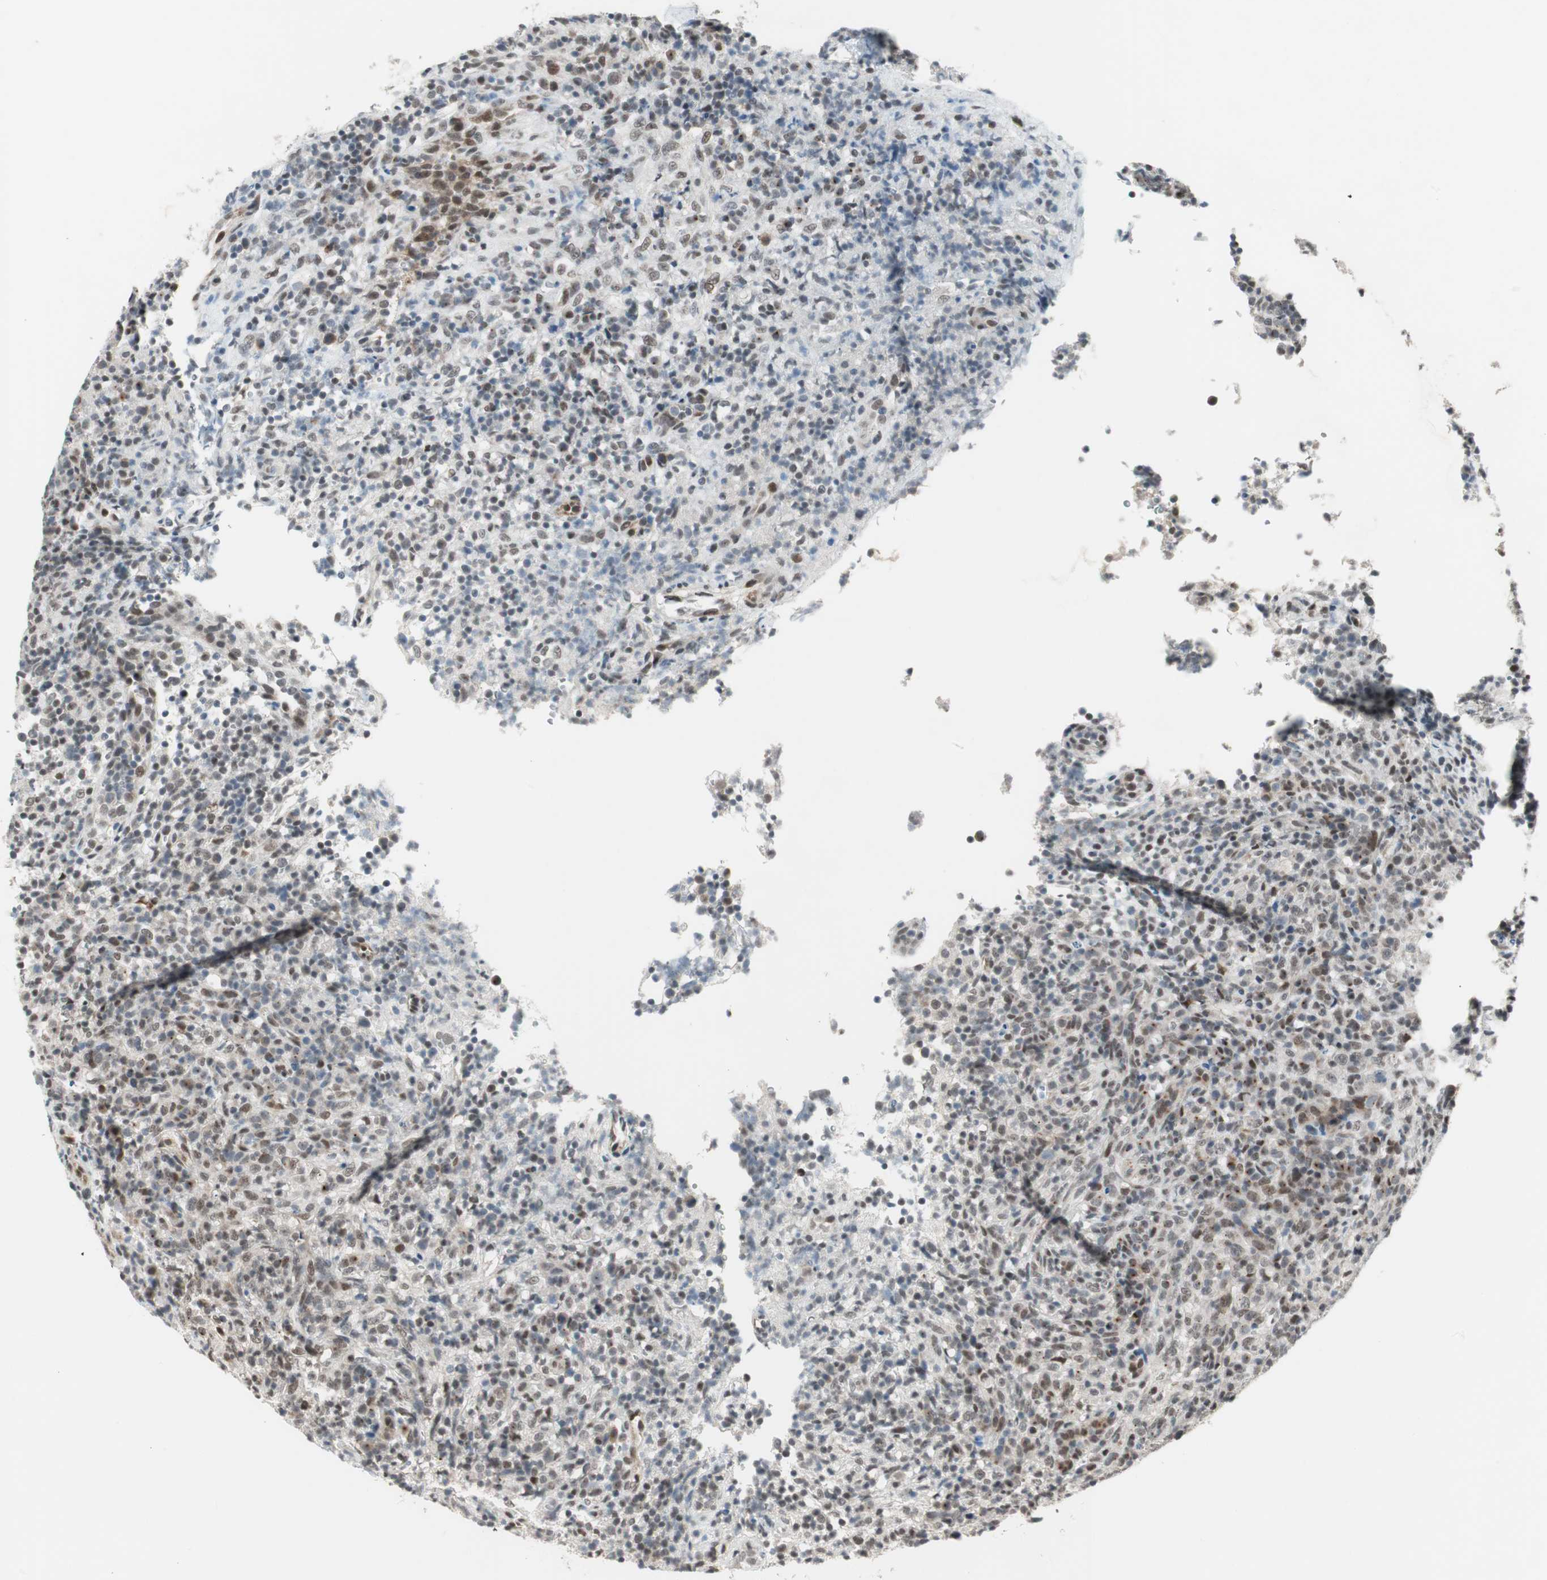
{"staining": {"intensity": "moderate", "quantity": ">75%", "location": "cytoplasmic/membranous,nuclear"}, "tissue": "lymphoma", "cell_type": "Tumor cells", "image_type": "cancer", "snomed": [{"axis": "morphology", "description": "Malignant lymphoma, non-Hodgkin's type, High grade"}, {"axis": "topography", "description": "Lymph node"}], "caption": "This is a photomicrograph of immunohistochemistry staining of high-grade malignant lymphoma, non-Hodgkin's type, which shows moderate staining in the cytoplasmic/membranous and nuclear of tumor cells.", "gene": "ZBTB17", "patient": {"sex": "female", "age": 76}}